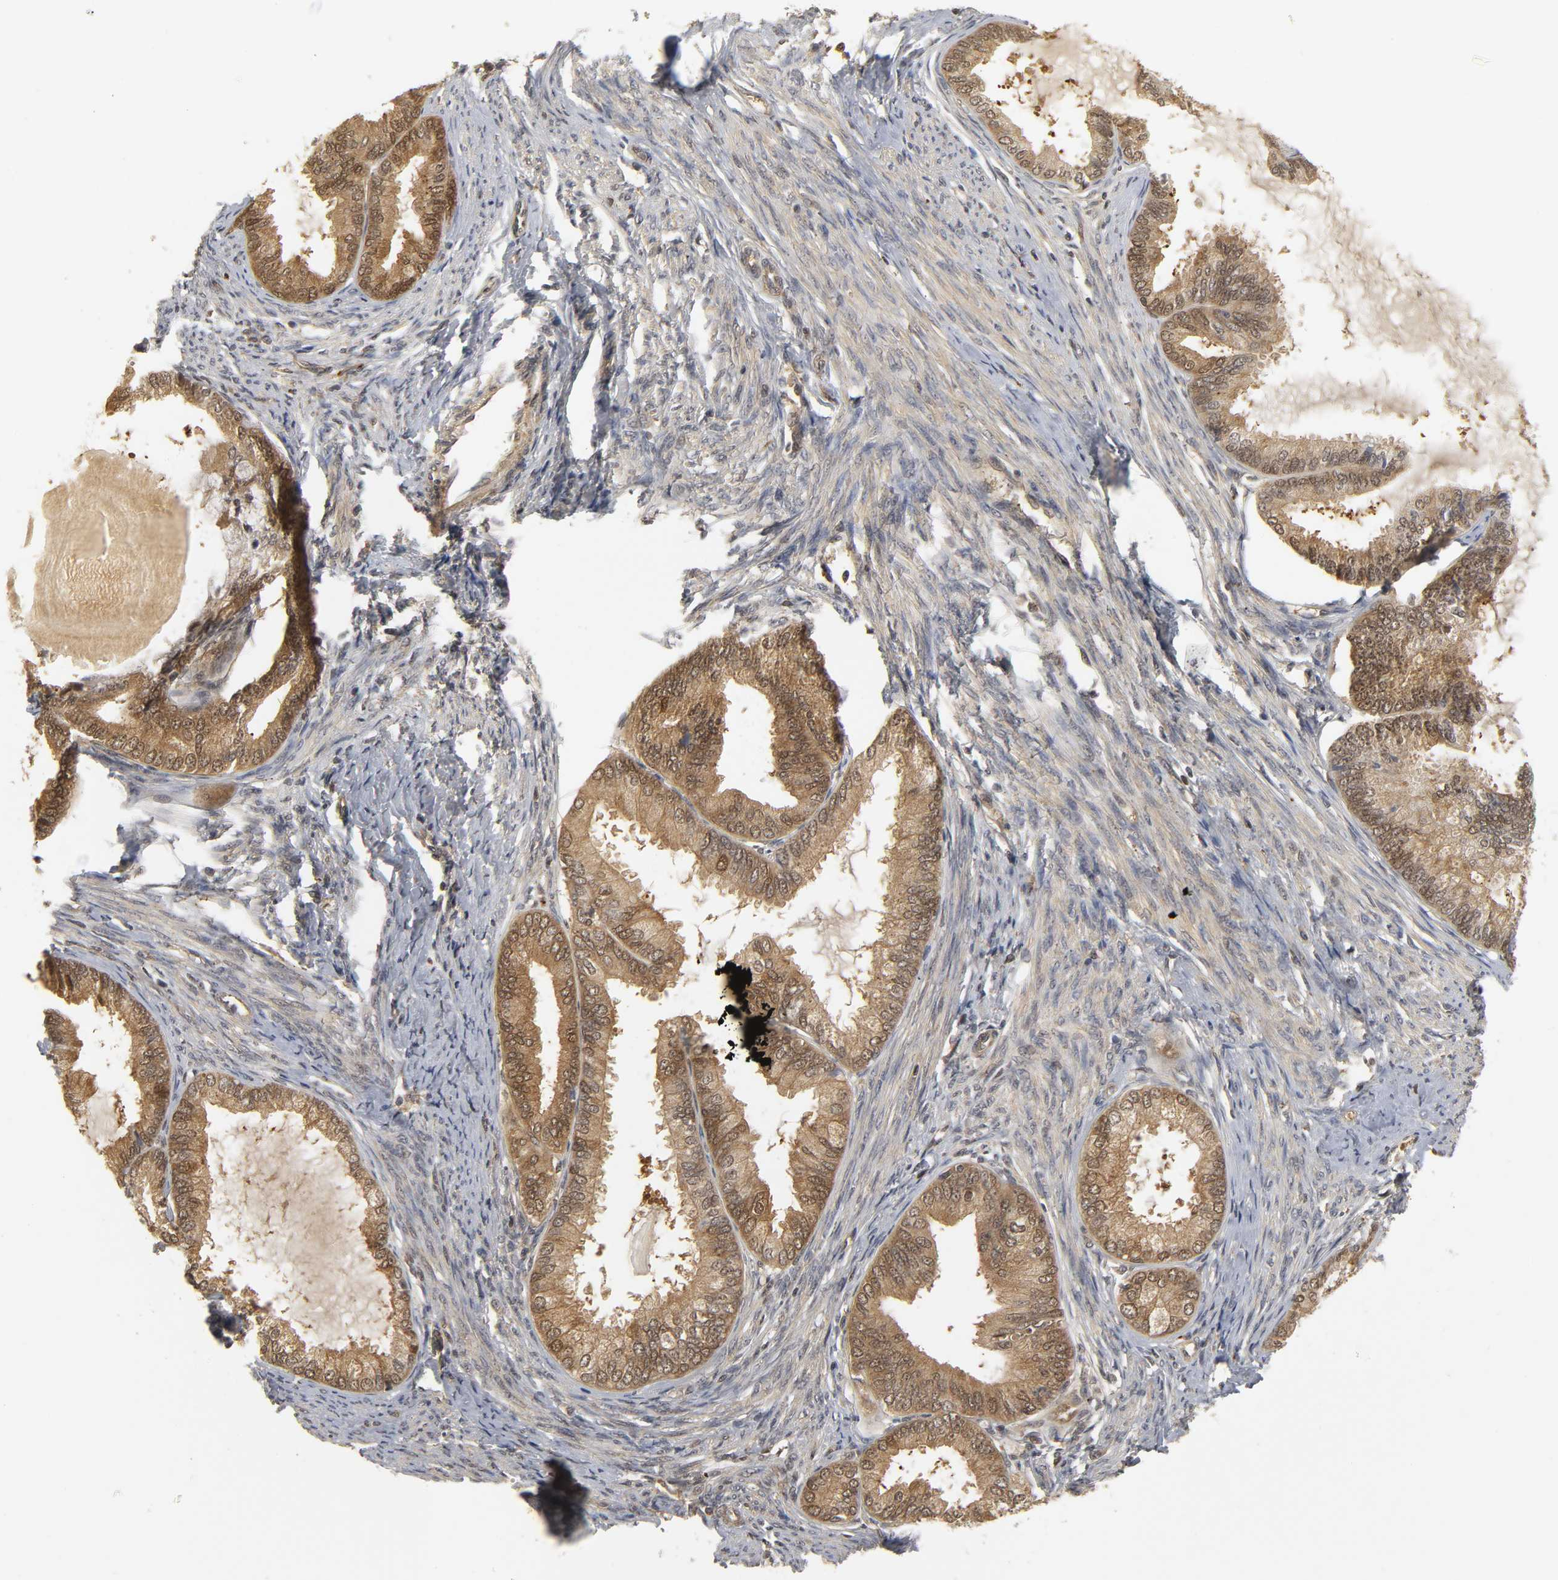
{"staining": {"intensity": "moderate", "quantity": ">75%", "location": "cytoplasmic/membranous,nuclear"}, "tissue": "endometrial cancer", "cell_type": "Tumor cells", "image_type": "cancer", "snomed": [{"axis": "morphology", "description": "Adenocarcinoma, NOS"}, {"axis": "topography", "description": "Endometrium"}], "caption": "A micrograph showing moderate cytoplasmic/membranous and nuclear expression in about >75% of tumor cells in endometrial cancer (adenocarcinoma), as visualized by brown immunohistochemical staining.", "gene": "PARK7", "patient": {"sex": "female", "age": 86}}